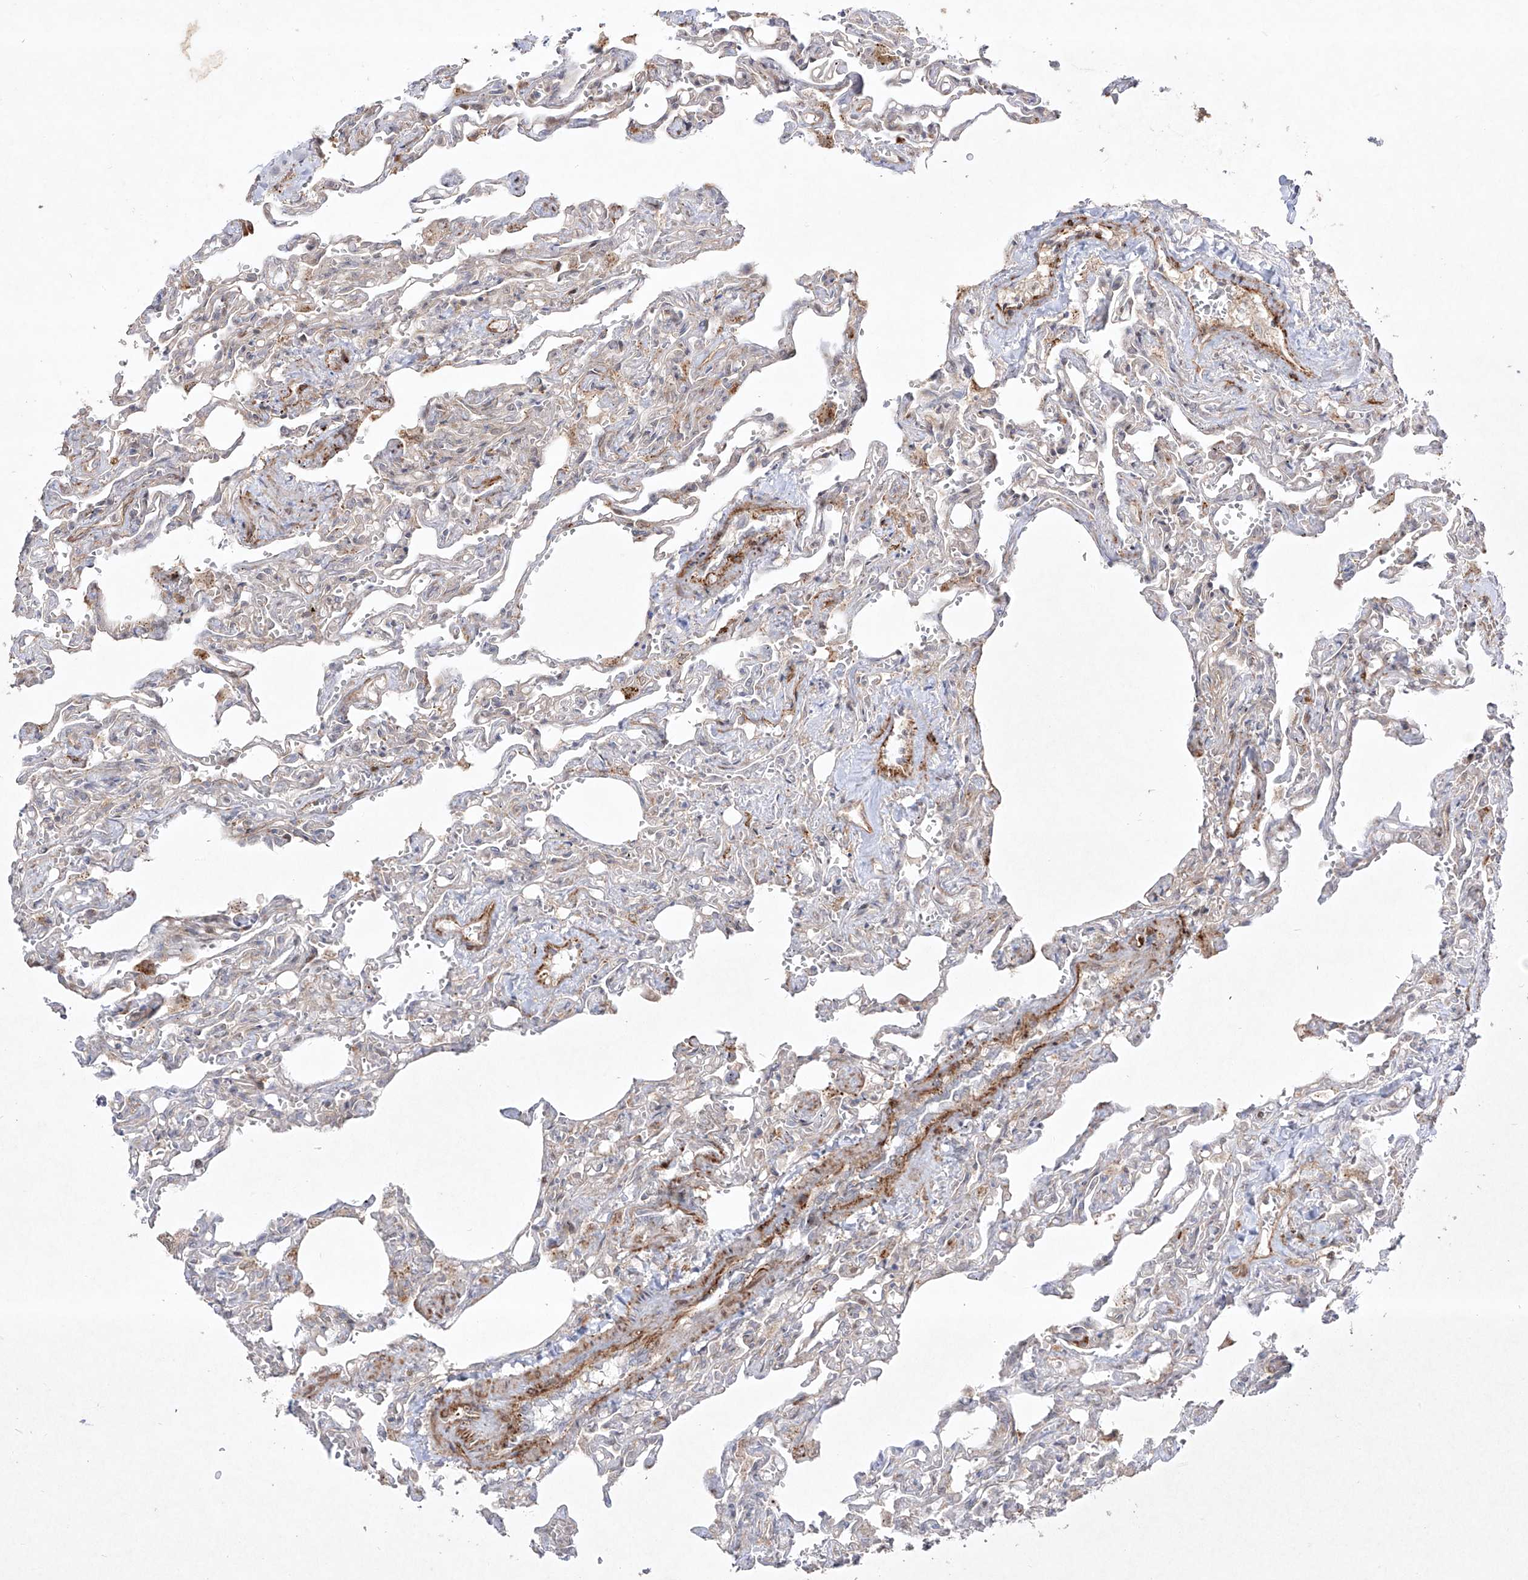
{"staining": {"intensity": "weak", "quantity": "<25%", "location": "cytoplasmic/membranous"}, "tissue": "lung", "cell_type": "Alveolar cells", "image_type": "normal", "snomed": [{"axis": "morphology", "description": "Normal tissue, NOS"}, {"axis": "topography", "description": "Lung"}], "caption": "Alveolar cells show no significant protein staining in normal lung. The staining is performed using DAB (3,3'-diaminobenzidine) brown chromogen with nuclei counter-stained in using hematoxylin.", "gene": "KDM1B", "patient": {"sex": "male", "age": 21}}